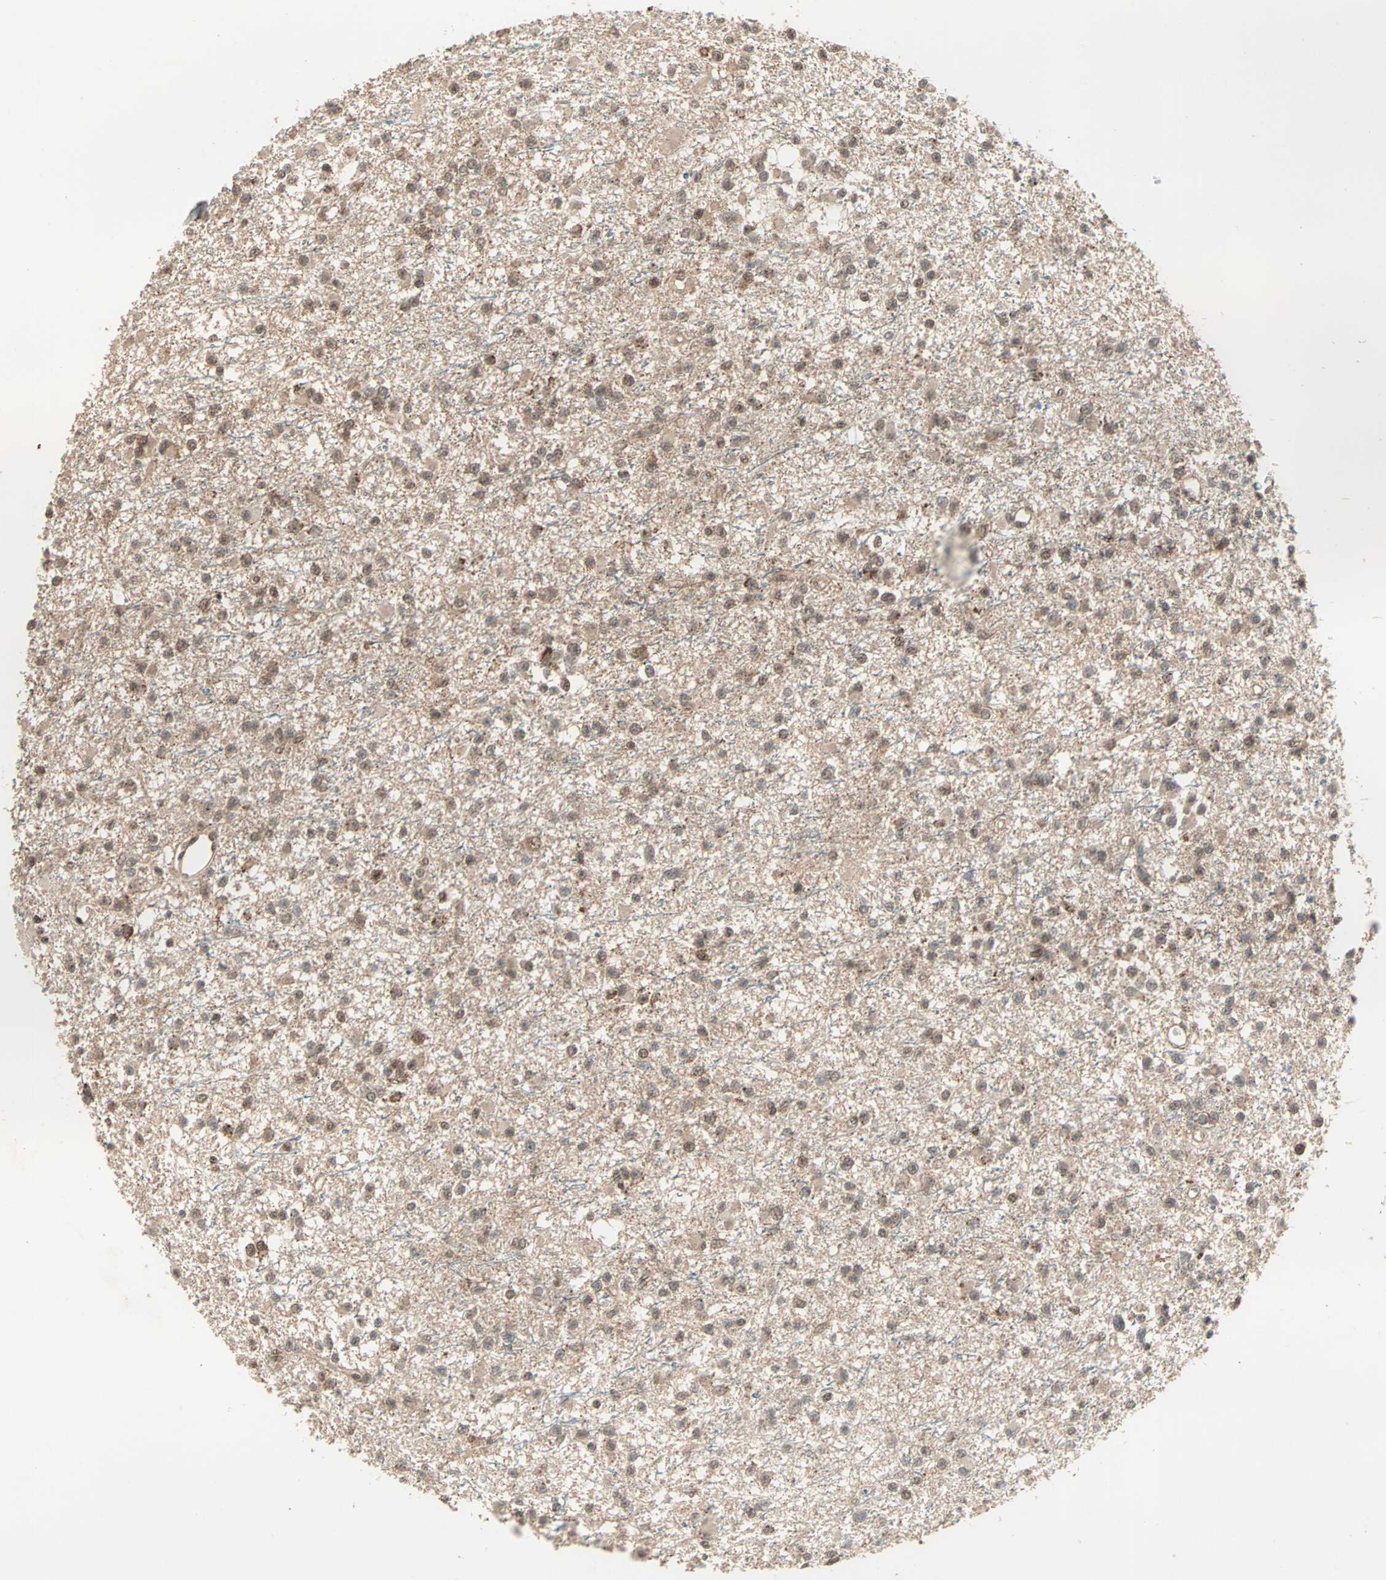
{"staining": {"intensity": "weak", "quantity": ">75%", "location": "nuclear"}, "tissue": "glioma", "cell_type": "Tumor cells", "image_type": "cancer", "snomed": [{"axis": "morphology", "description": "Glioma, malignant, Low grade"}, {"axis": "topography", "description": "Brain"}], "caption": "The photomicrograph exhibits staining of malignant glioma (low-grade), revealing weak nuclear protein staining (brown color) within tumor cells. (Stains: DAB in brown, nuclei in blue, Microscopy: brightfield microscopy at high magnification).", "gene": "ZNF701", "patient": {"sex": "female", "age": 22}}